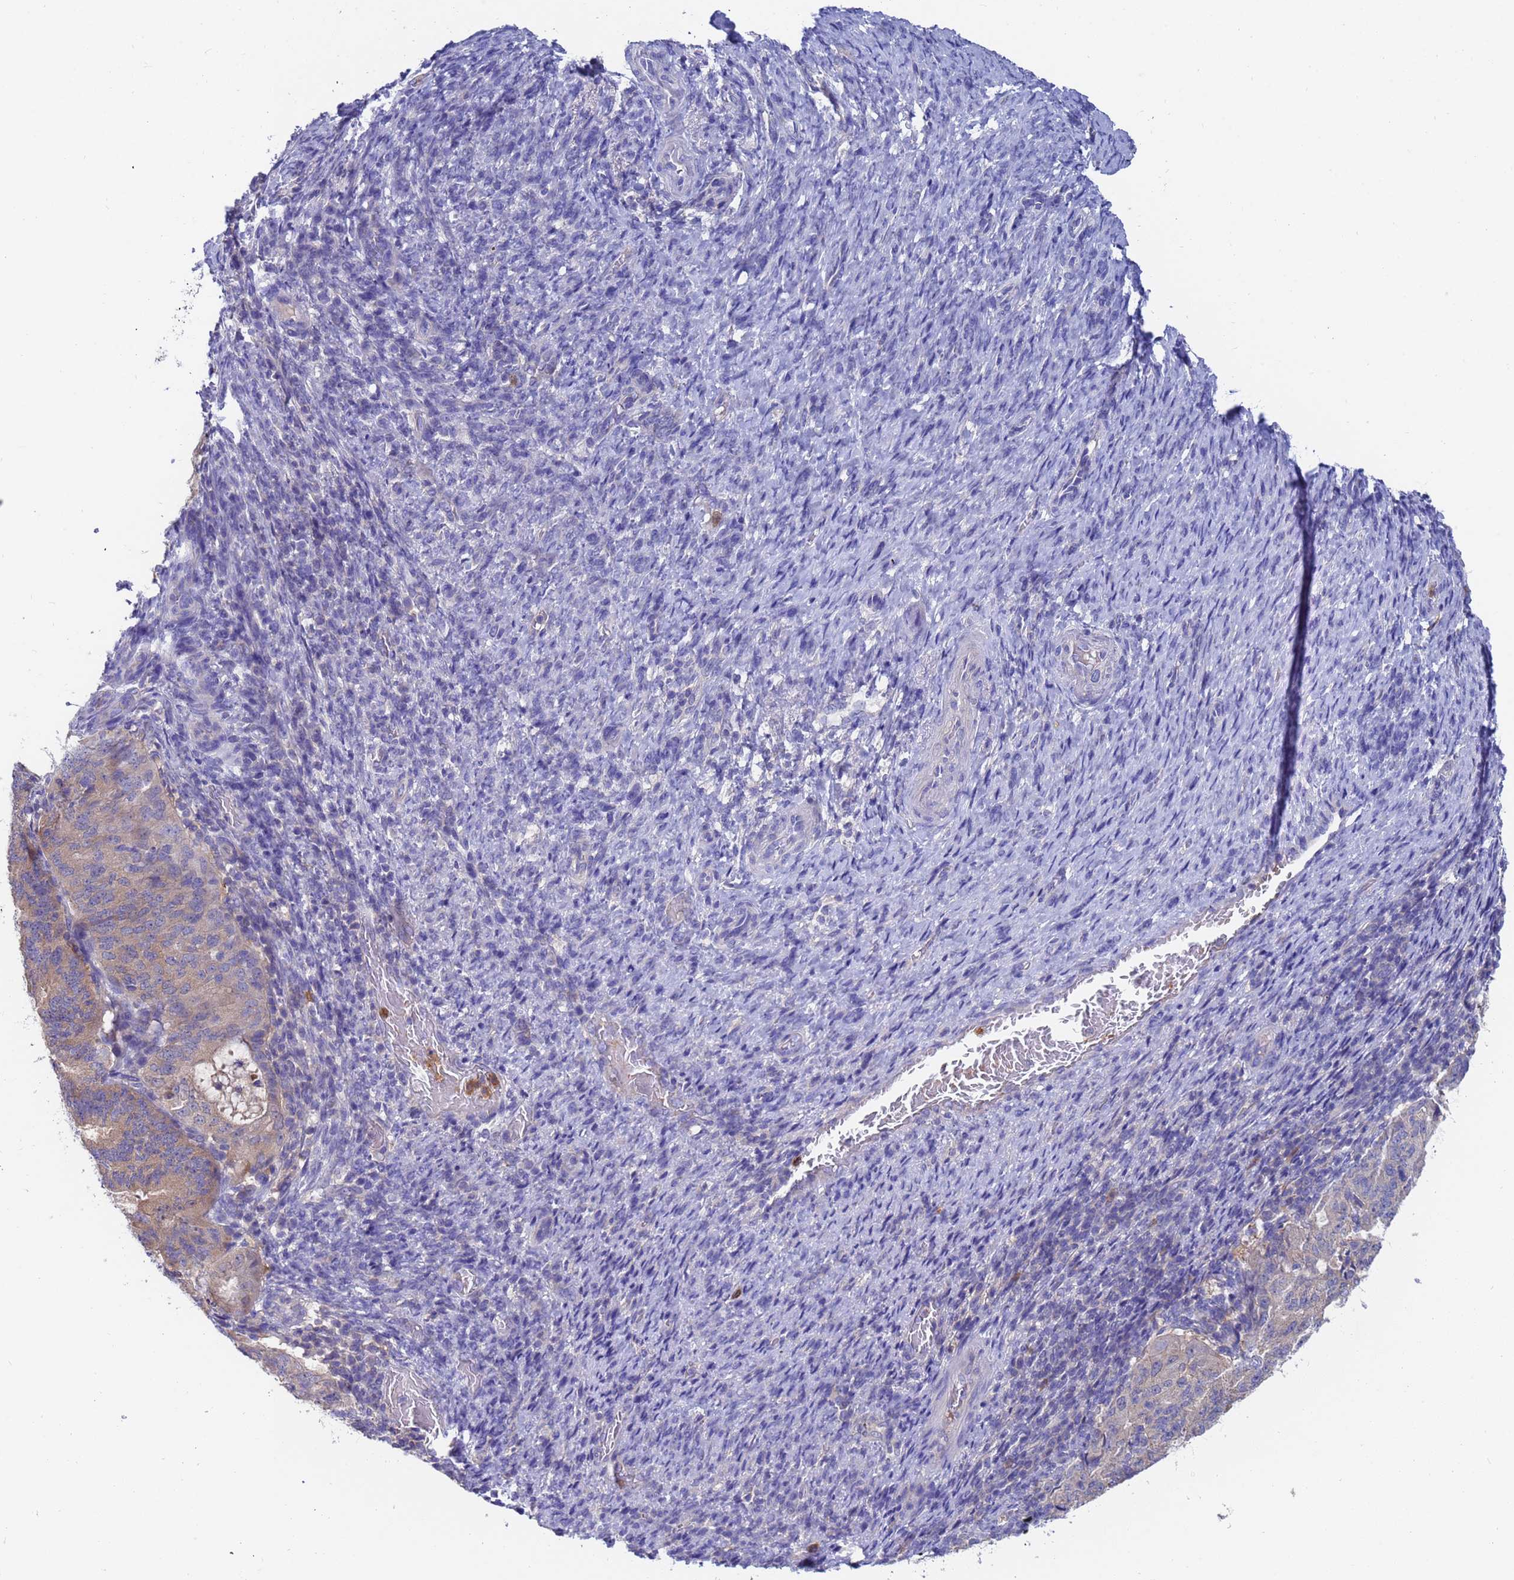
{"staining": {"intensity": "moderate", "quantity": "<25%", "location": "cytoplasmic/membranous"}, "tissue": "endometrial cancer", "cell_type": "Tumor cells", "image_type": "cancer", "snomed": [{"axis": "morphology", "description": "Adenocarcinoma, NOS"}, {"axis": "topography", "description": "Endometrium"}], "caption": "Protein staining by IHC displays moderate cytoplasmic/membranous expression in about <25% of tumor cells in endometrial cancer. The protein is stained brown, and the nuclei are stained in blue (DAB (3,3'-diaminobenzidine) IHC with brightfield microscopy, high magnification).", "gene": "TTLL11", "patient": {"sex": "female", "age": 70}}